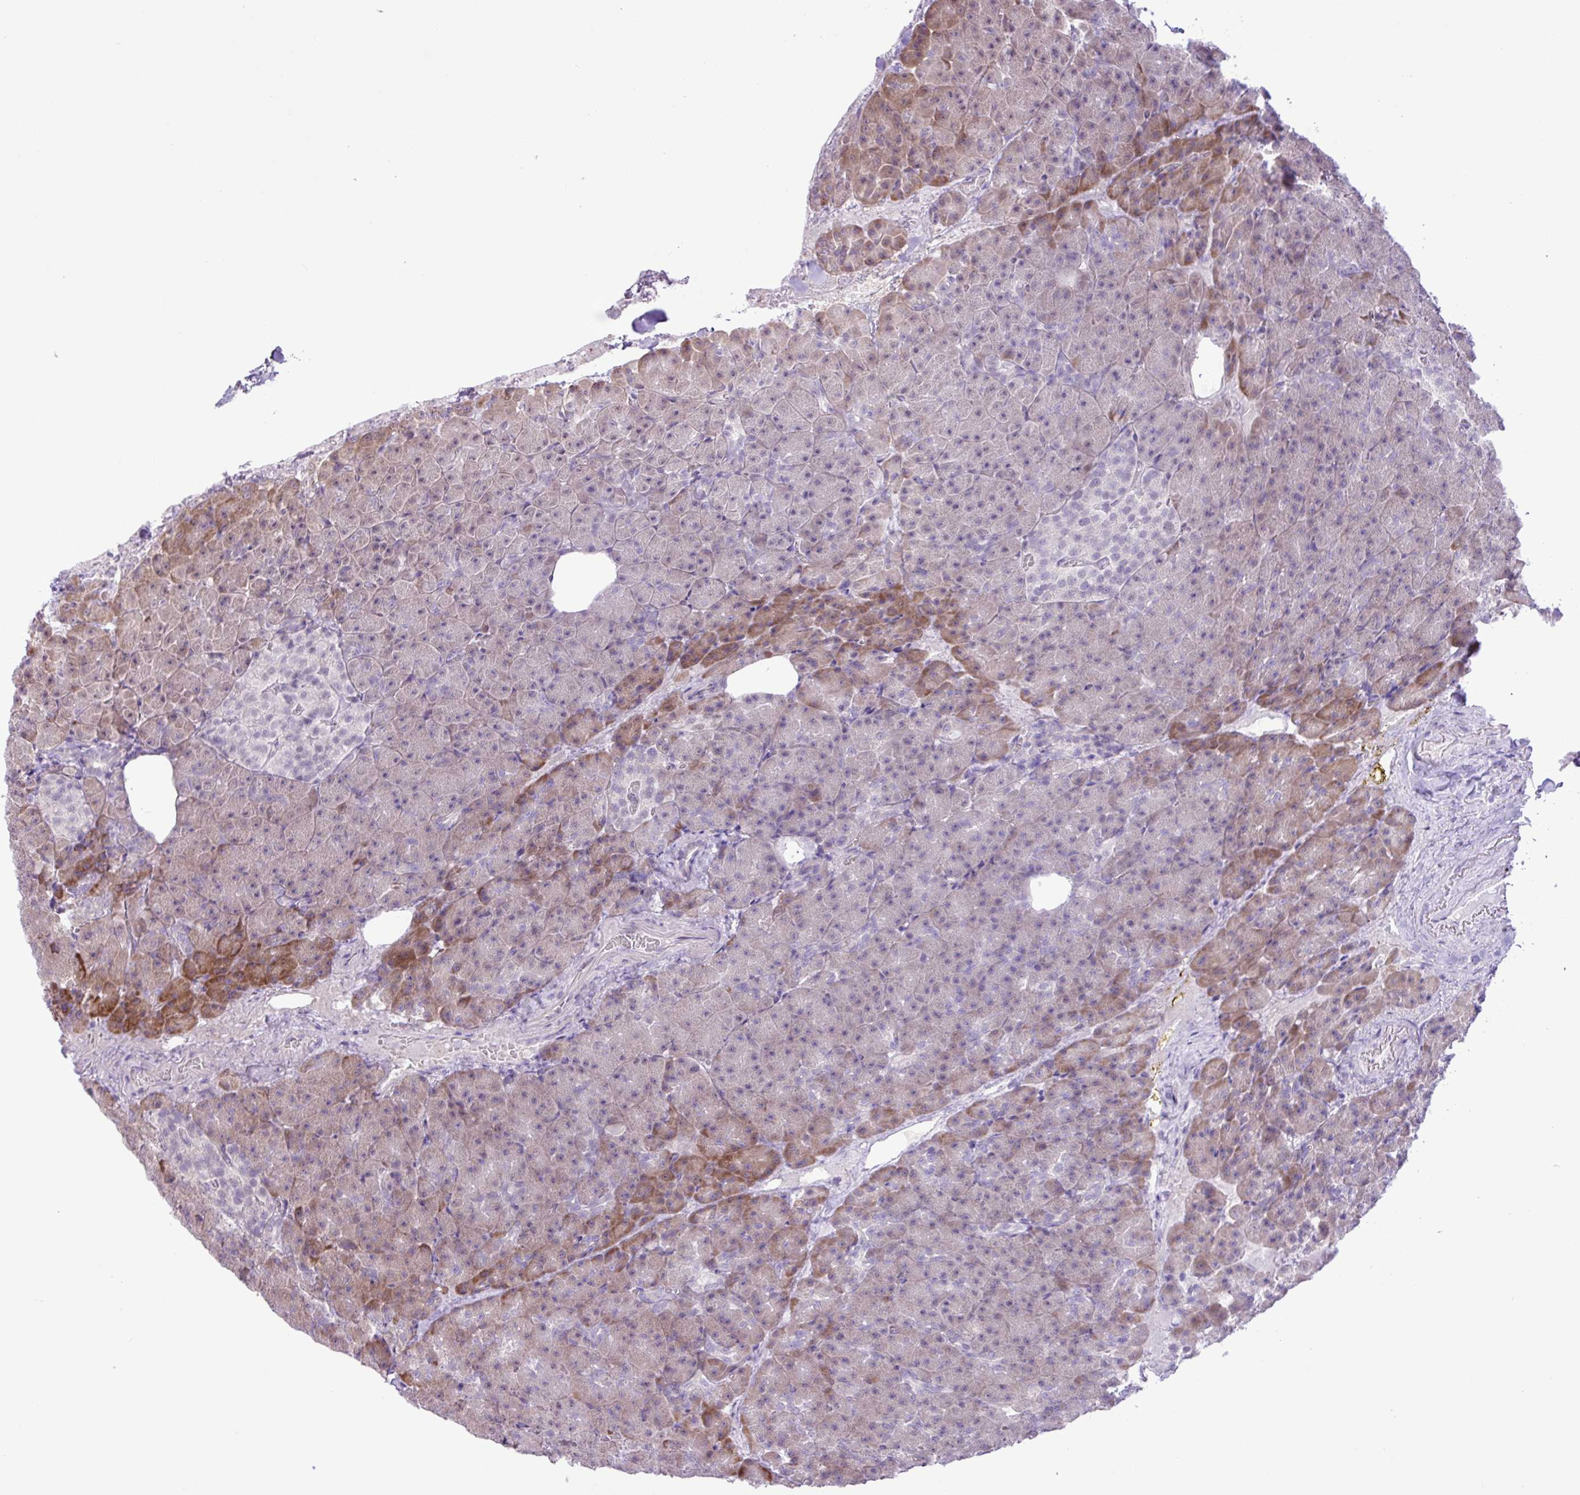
{"staining": {"intensity": "moderate", "quantity": "<25%", "location": "cytoplasmic/membranous"}, "tissue": "pancreas", "cell_type": "Exocrine glandular cells", "image_type": "normal", "snomed": [{"axis": "morphology", "description": "Normal tissue, NOS"}, {"axis": "topography", "description": "Pancreas"}], "caption": "The histopathology image exhibits immunohistochemical staining of unremarkable pancreas. There is moderate cytoplasmic/membranous positivity is appreciated in approximately <25% of exocrine glandular cells.", "gene": "ELOA2", "patient": {"sex": "female", "age": 74}}